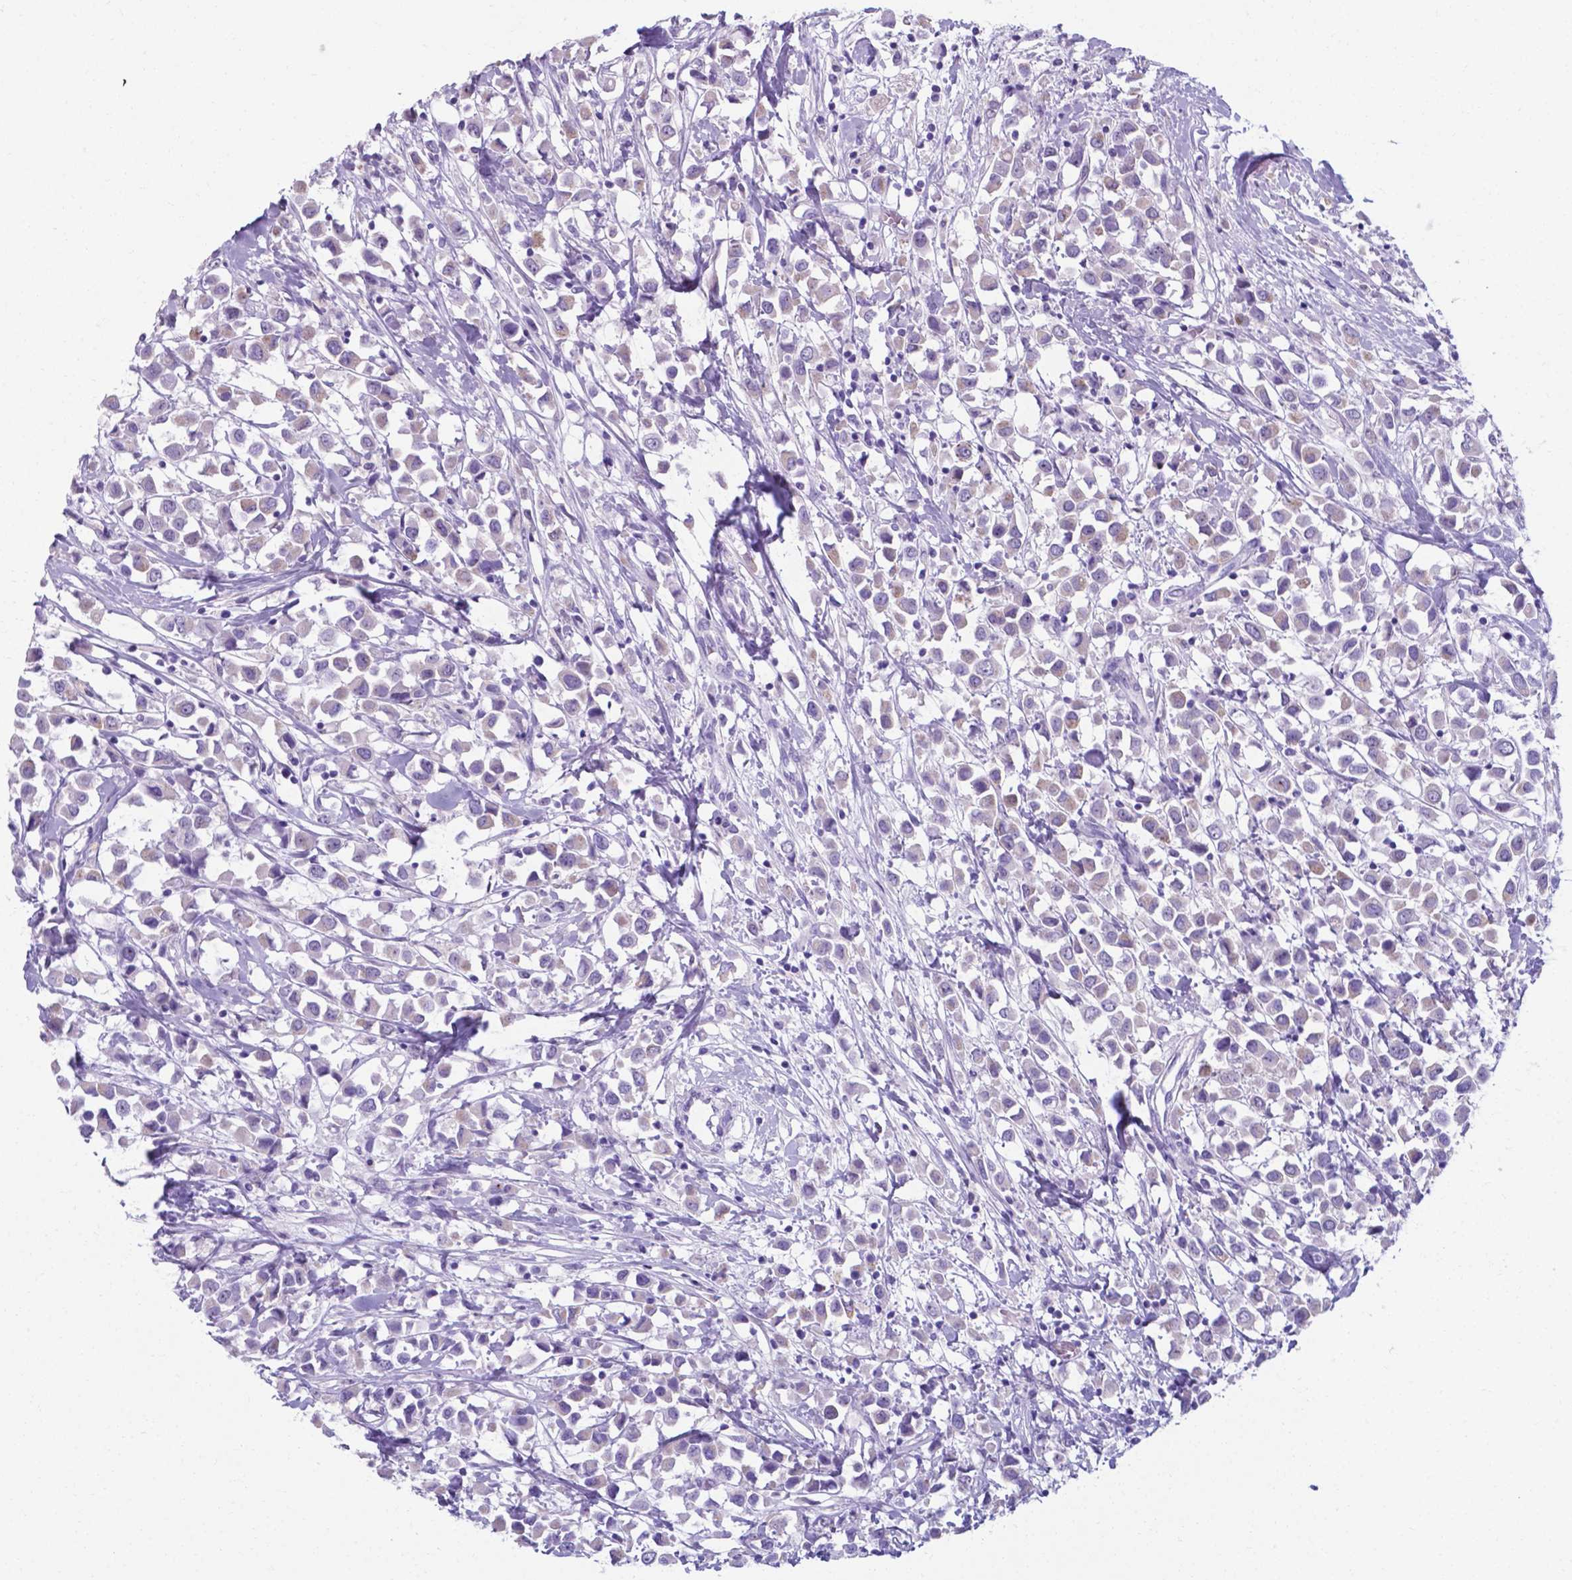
{"staining": {"intensity": "weak", "quantity": ">75%", "location": "cytoplasmic/membranous"}, "tissue": "breast cancer", "cell_type": "Tumor cells", "image_type": "cancer", "snomed": [{"axis": "morphology", "description": "Duct carcinoma"}, {"axis": "topography", "description": "Breast"}], "caption": "About >75% of tumor cells in human breast cancer (invasive ductal carcinoma) exhibit weak cytoplasmic/membranous protein expression as visualized by brown immunohistochemical staining.", "gene": "AP5B1", "patient": {"sex": "female", "age": 61}}